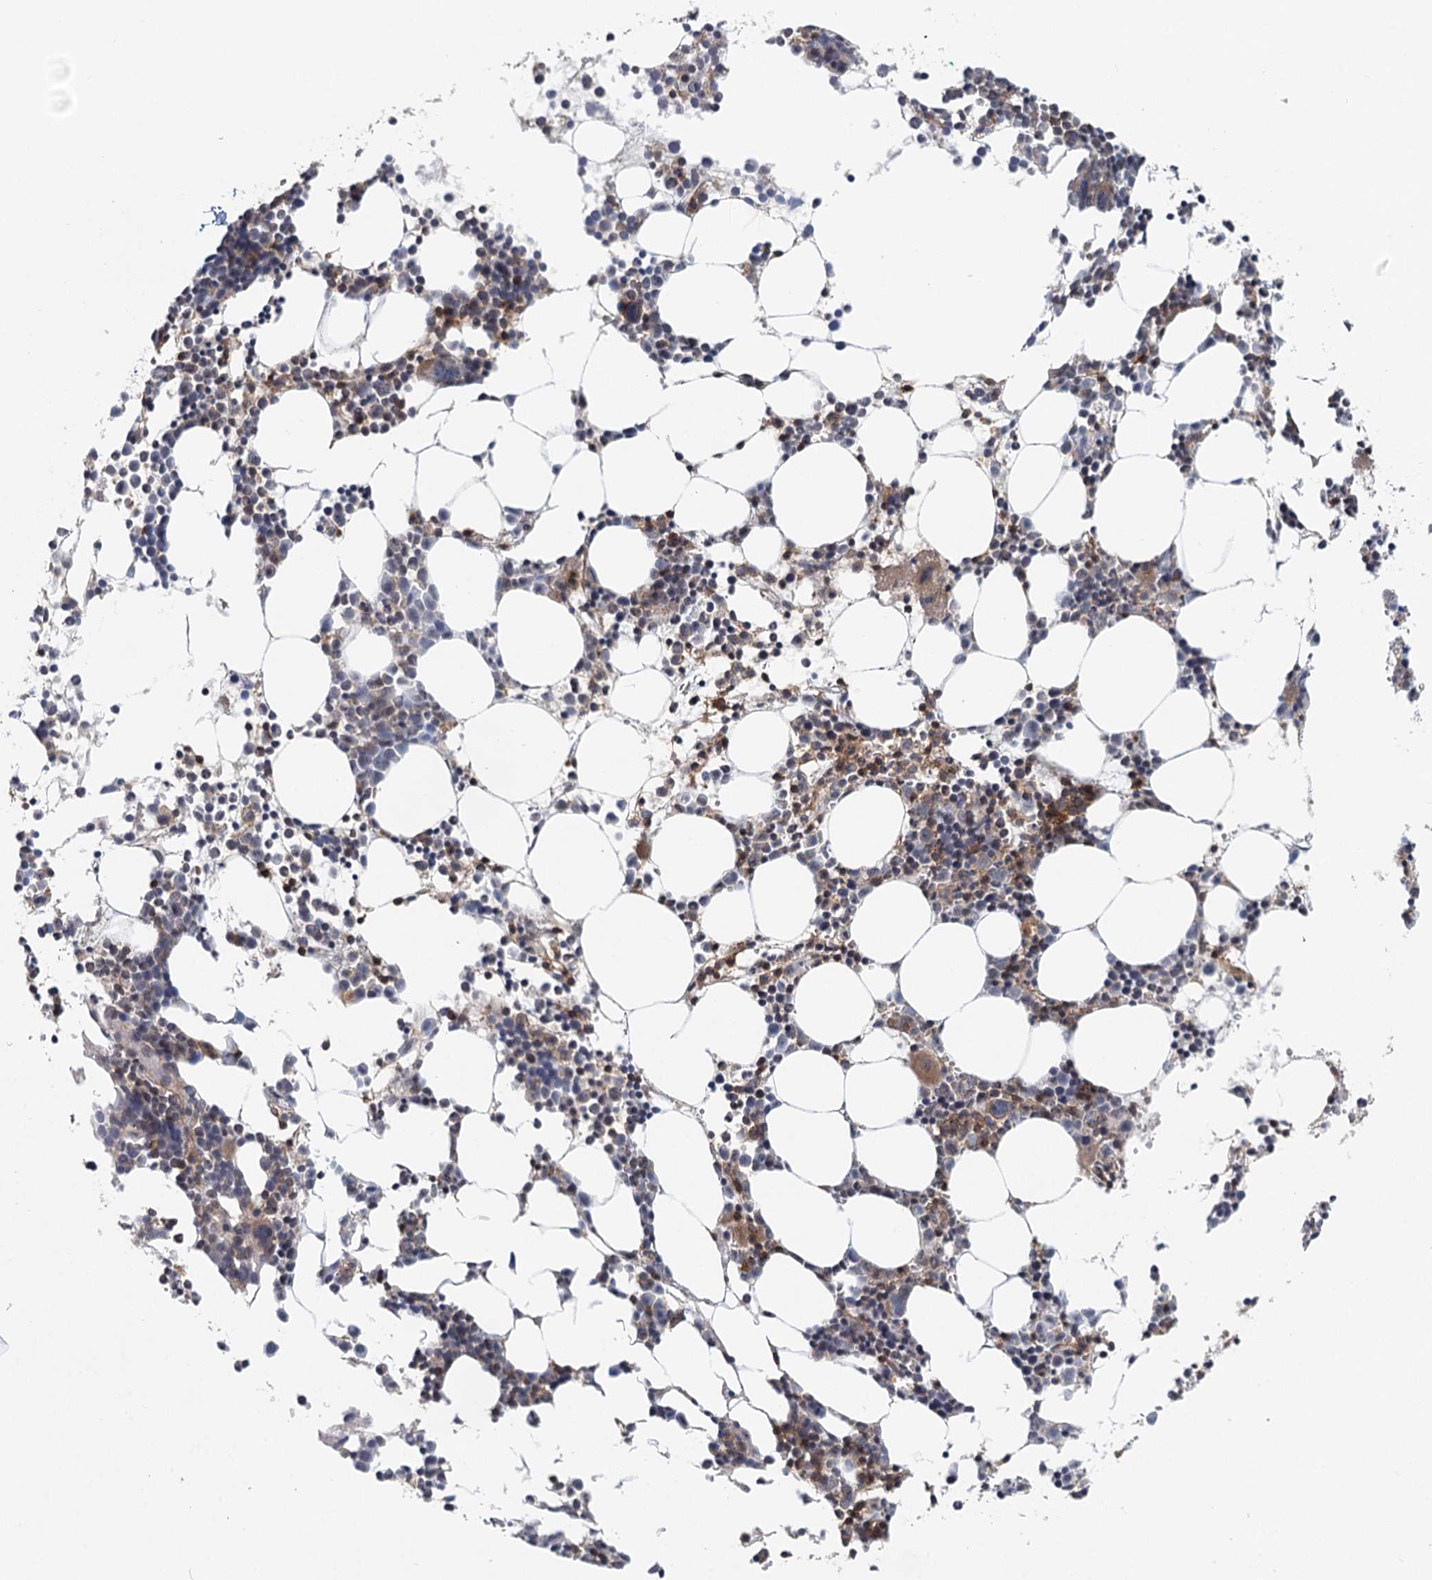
{"staining": {"intensity": "weak", "quantity": "<25%", "location": "cytoplasmic/membranous"}, "tissue": "bone marrow", "cell_type": "Hematopoietic cells", "image_type": "normal", "snomed": [{"axis": "morphology", "description": "Normal tissue, NOS"}, {"axis": "topography", "description": "Bone marrow"}], "caption": "DAB immunohistochemical staining of unremarkable bone marrow displays no significant positivity in hematopoietic cells.", "gene": "CDC42SE2", "patient": {"sex": "female", "age": 89}}